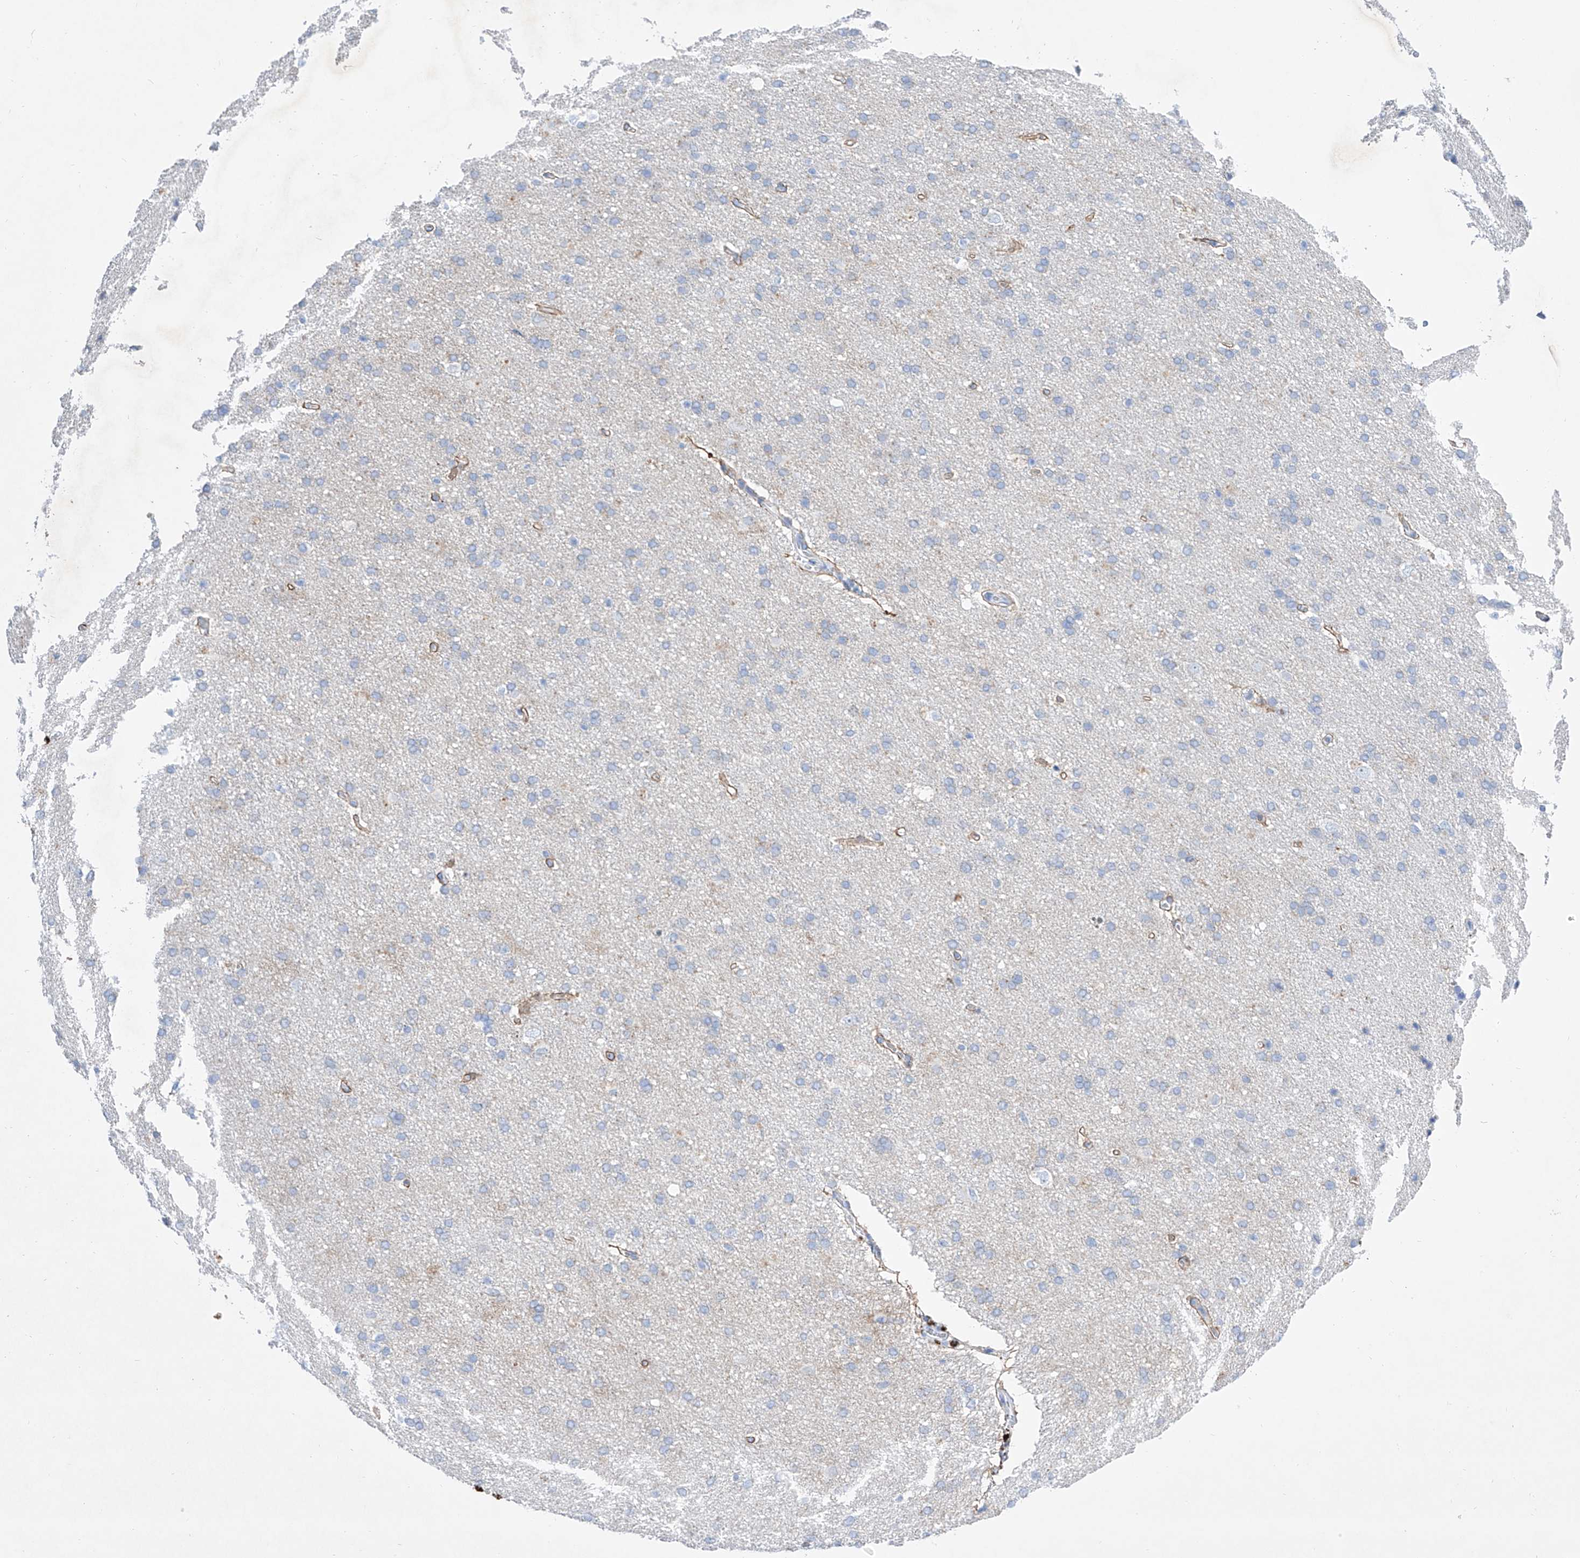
{"staining": {"intensity": "negative", "quantity": "none", "location": "none"}, "tissue": "cerebral cortex", "cell_type": "Endothelial cells", "image_type": "normal", "snomed": [{"axis": "morphology", "description": "Normal tissue, NOS"}, {"axis": "topography", "description": "Cerebral cortex"}], "caption": "Normal cerebral cortex was stained to show a protein in brown. There is no significant positivity in endothelial cells.", "gene": "TM7SF2", "patient": {"sex": "male", "age": 62}}